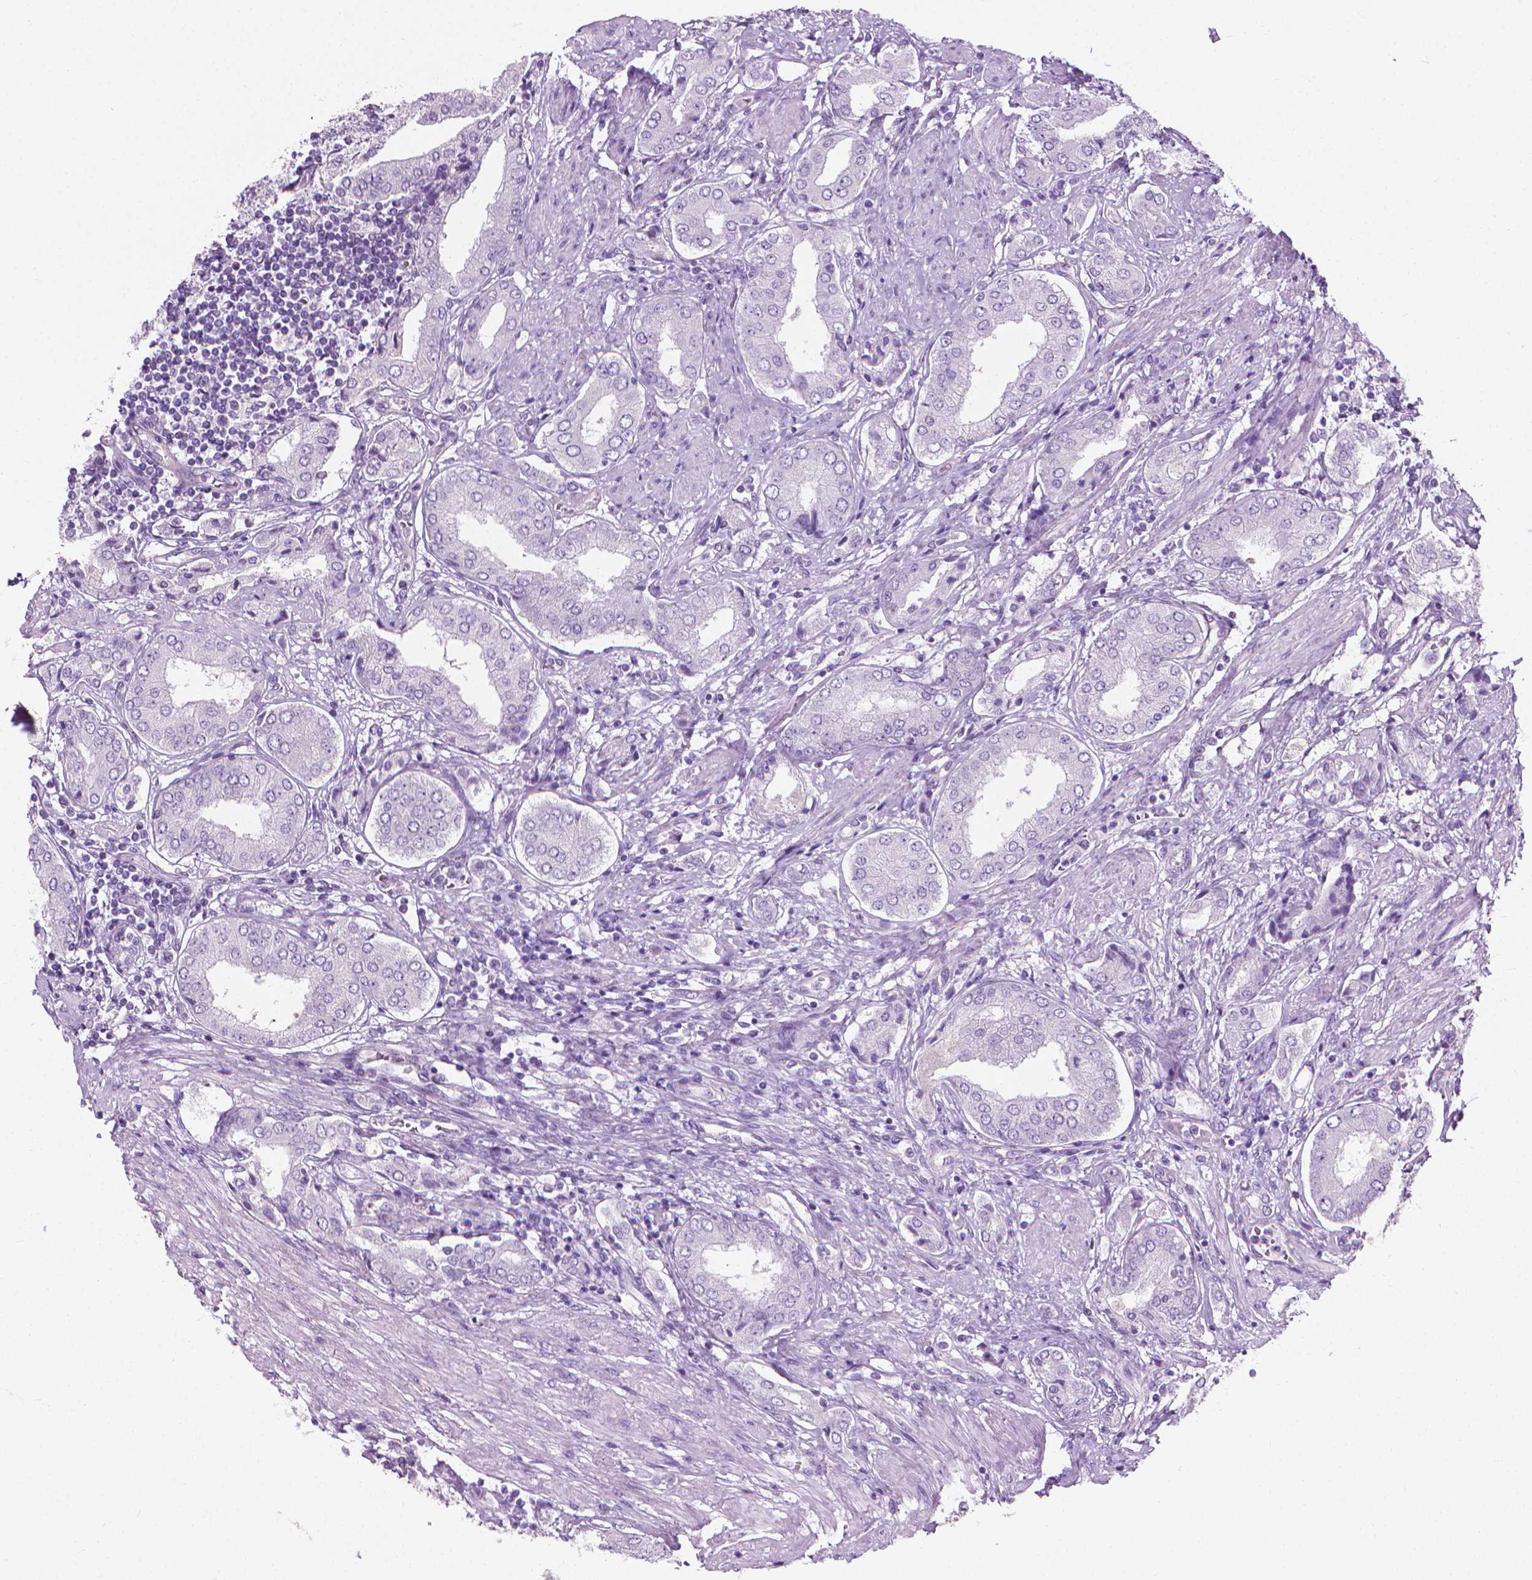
{"staining": {"intensity": "negative", "quantity": "none", "location": "none"}, "tissue": "prostate cancer", "cell_type": "Tumor cells", "image_type": "cancer", "snomed": [{"axis": "morphology", "description": "Adenocarcinoma, NOS"}, {"axis": "topography", "description": "Prostate"}], "caption": "An image of prostate adenocarcinoma stained for a protein exhibits no brown staining in tumor cells.", "gene": "KRT73", "patient": {"sex": "male", "age": 63}}